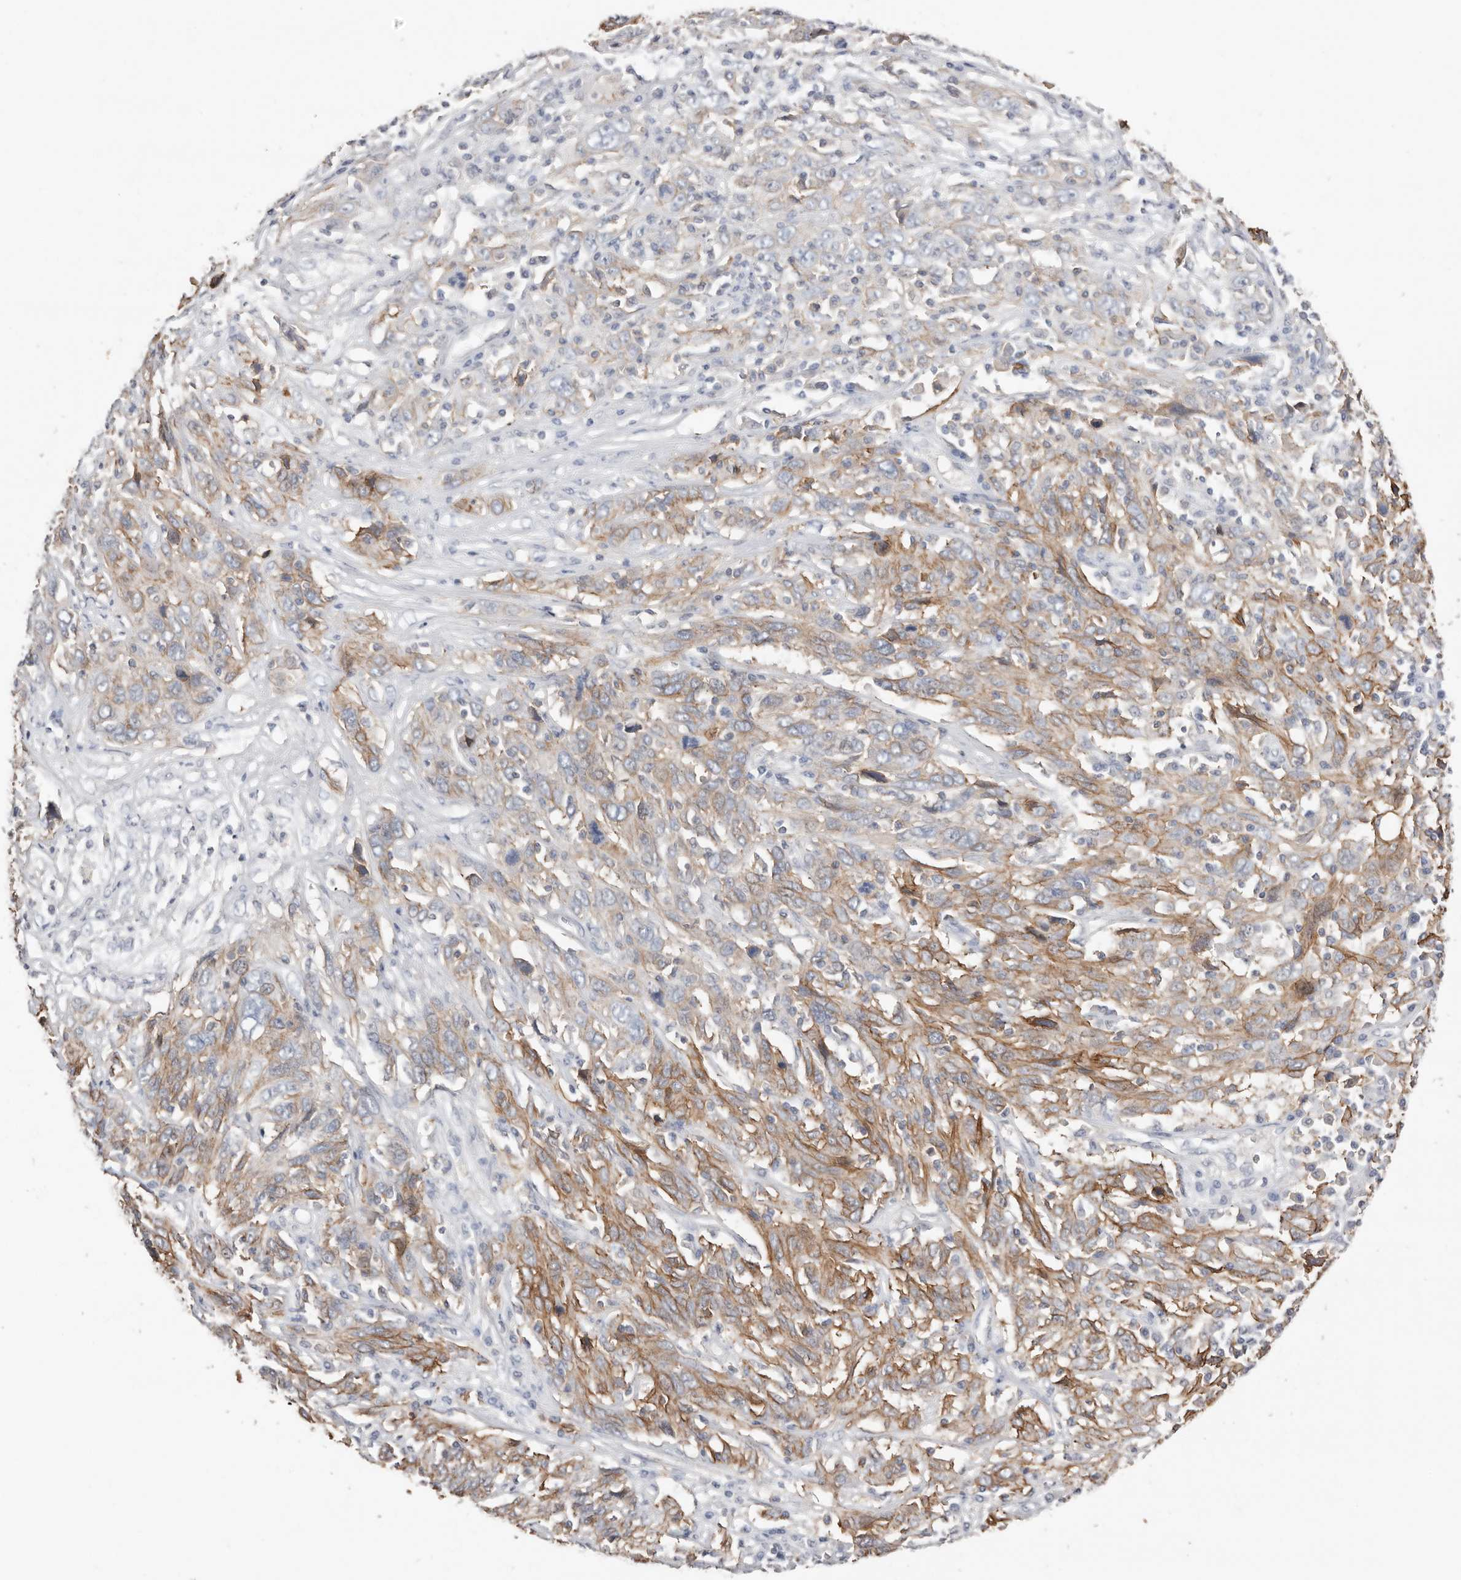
{"staining": {"intensity": "moderate", "quantity": "25%-75%", "location": "cytoplasmic/membranous"}, "tissue": "cervical cancer", "cell_type": "Tumor cells", "image_type": "cancer", "snomed": [{"axis": "morphology", "description": "Squamous cell carcinoma, NOS"}, {"axis": "topography", "description": "Cervix"}], "caption": "The micrograph exhibits immunohistochemical staining of squamous cell carcinoma (cervical). There is moderate cytoplasmic/membranous positivity is present in approximately 25%-75% of tumor cells.", "gene": "S100A14", "patient": {"sex": "female", "age": 46}}